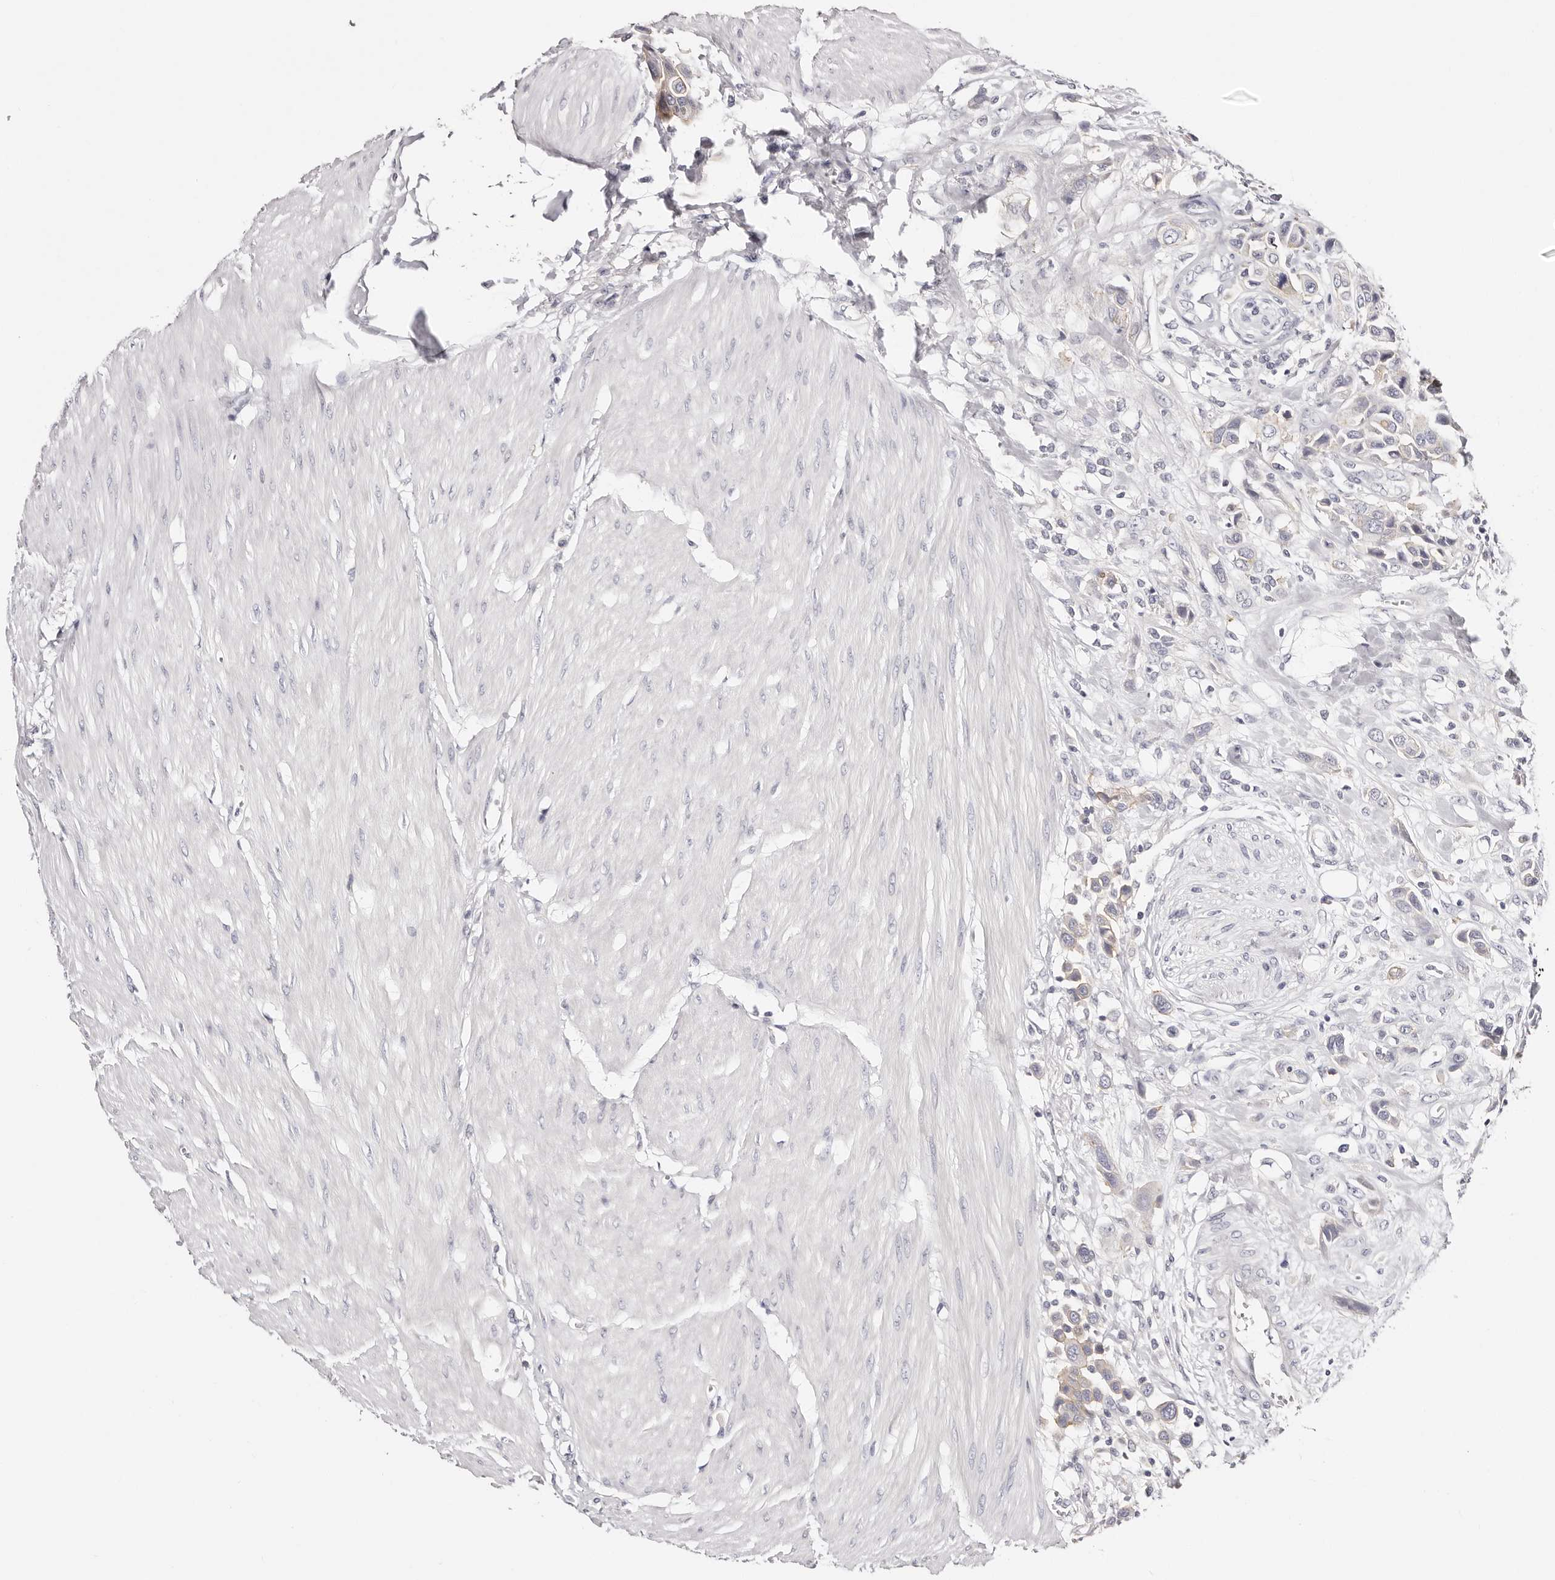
{"staining": {"intensity": "negative", "quantity": "none", "location": "none"}, "tissue": "urothelial cancer", "cell_type": "Tumor cells", "image_type": "cancer", "snomed": [{"axis": "morphology", "description": "Urothelial carcinoma, High grade"}, {"axis": "topography", "description": "Urinary bladder"}], "caption": "This is a photomicrograph of immunohistochemistry staining of high-grade urothelial carcinoma, which shows no positivity in tumor cells.", "gene": "ROM1", "patient": {"sex": "male", "age": 50}}